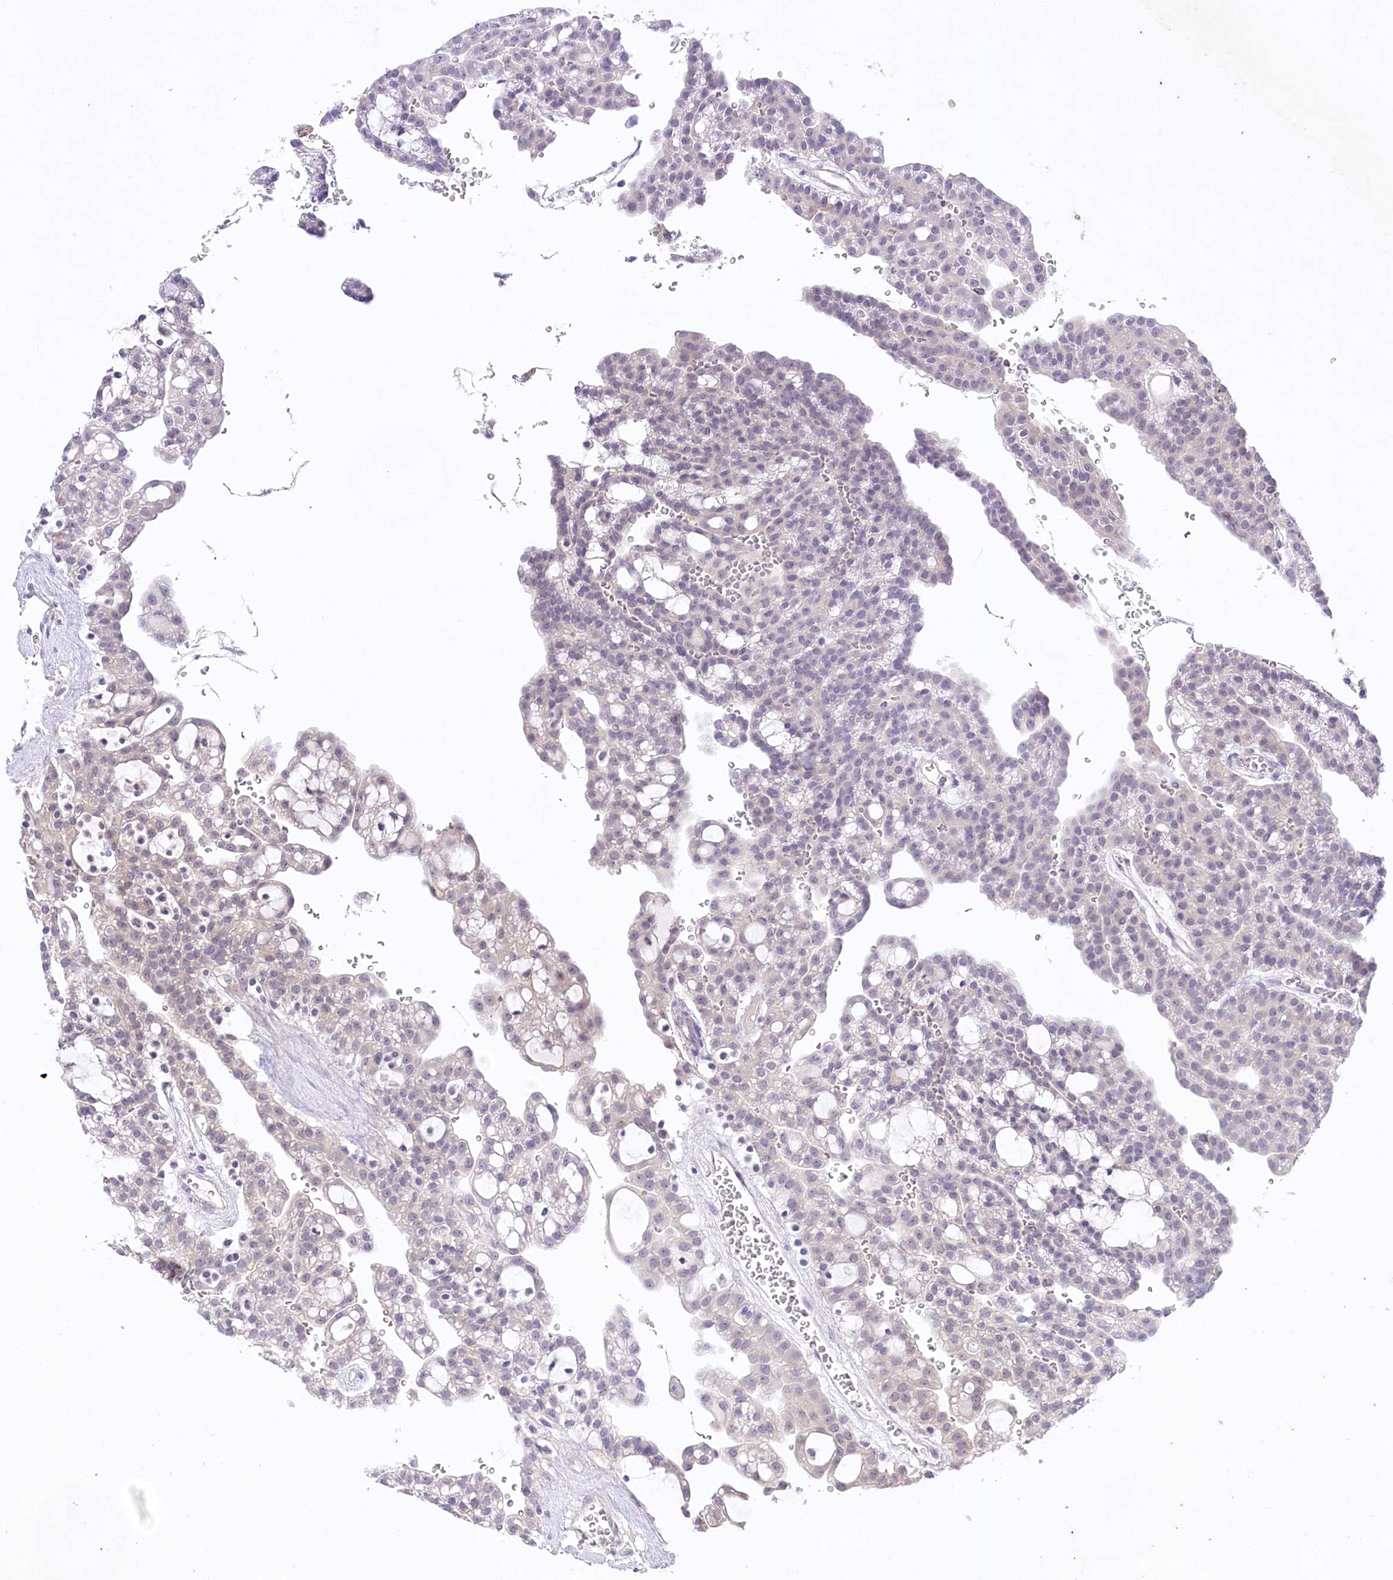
{"staining": {"intensity": "moderate", "quantity": "<25%", "location": "cytoplasmic/membranous"}, "tissue": "renal cancer", "cell_type": "Tumor cells", "image_type": "cancer", "snomed": [{"axis": "morphology", "description": "Adenocarcinoma, NOS"}, {"axis": "topography", "description": "Kidney"}], "caption": "DAB immunohistochemical staining of renal adenocarcinoma exhibits moderate cytoplasmic/membranous protein expression in approximately <25% of tumor cells.", "gene": "PBLD", "patient": {"sex": "male", "age": 63}}